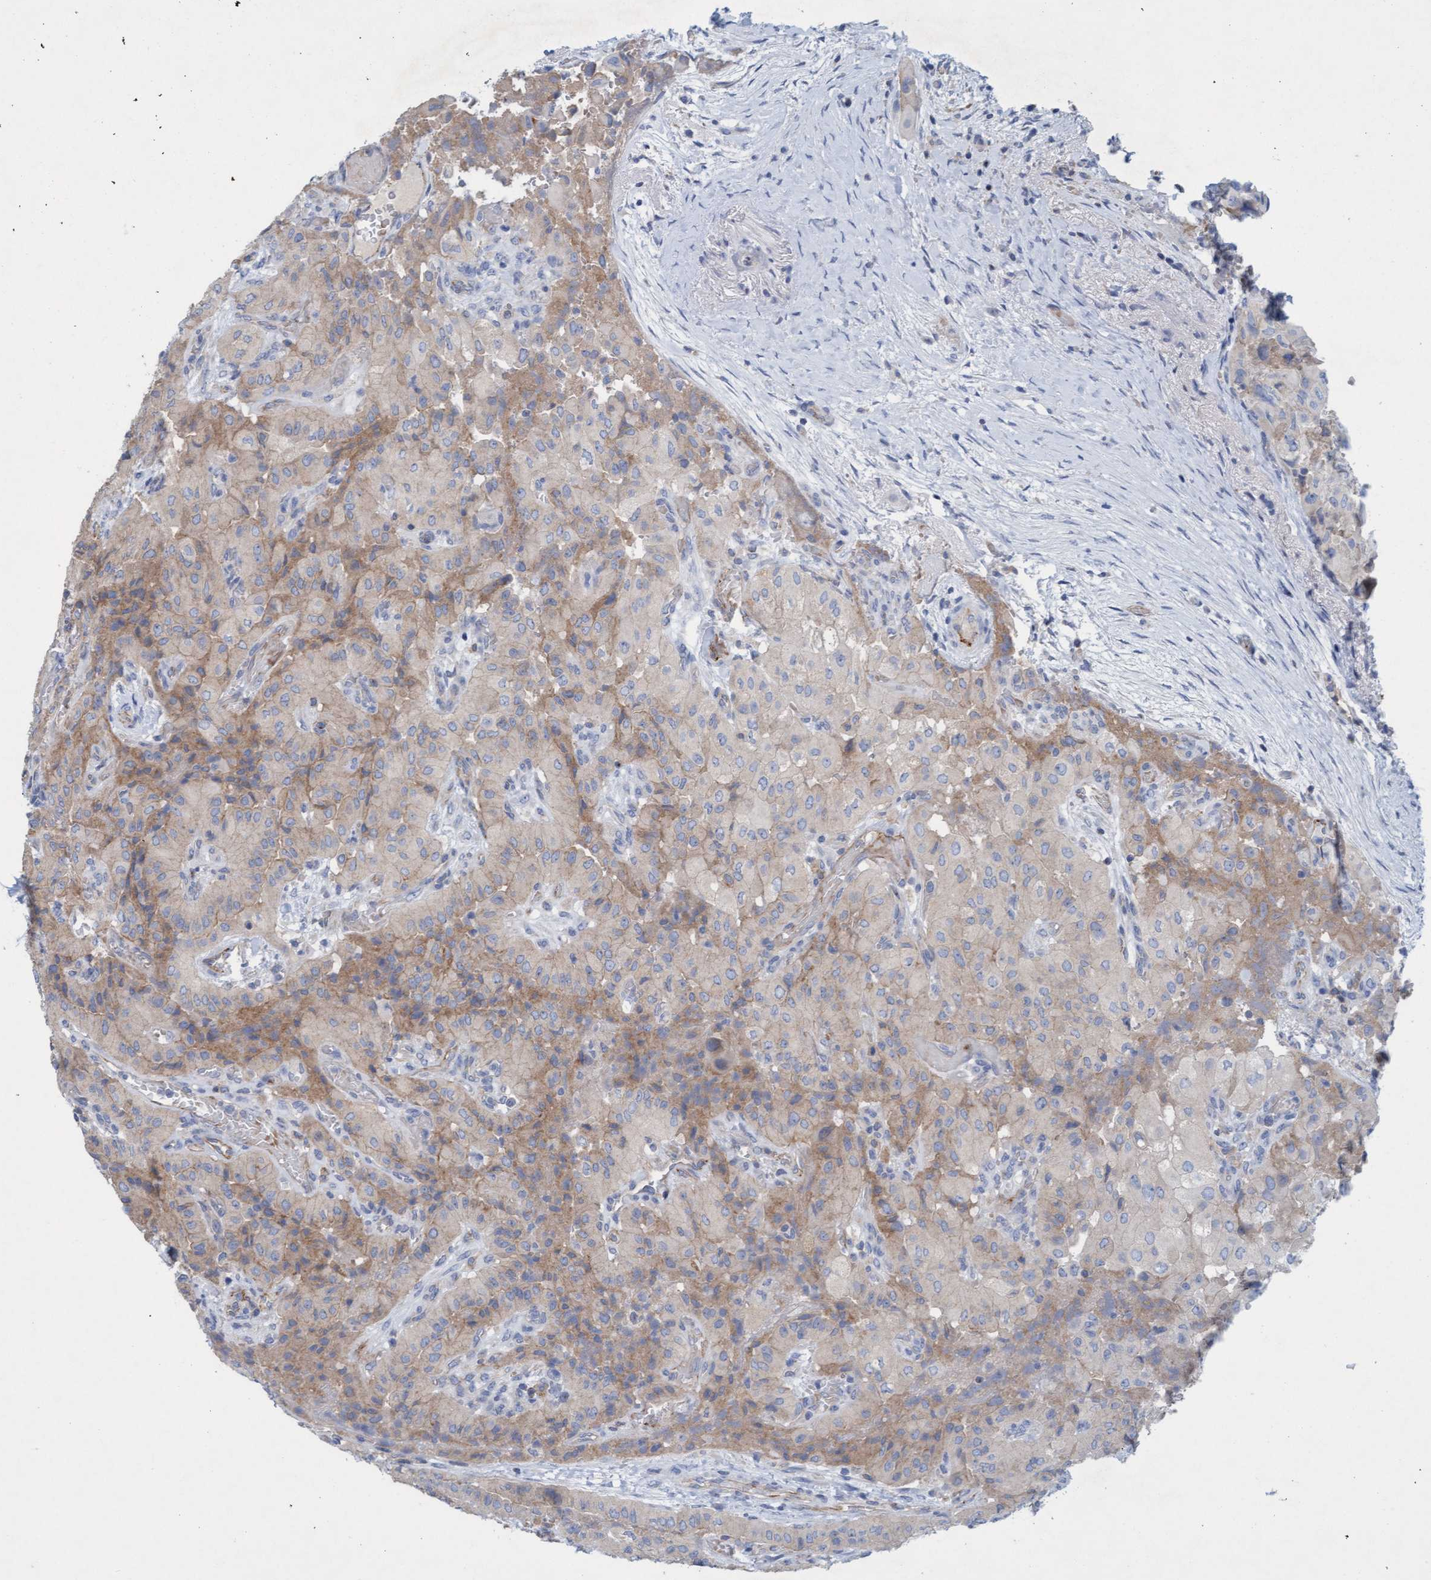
{"staining": {"intensity": "moderate", "quantity": "25%-75%", "location": "cytoplasmic/membranous"}, "tissue": "thyroid cancer", "cell_type": "Tumor cells", "image_type": "cancer", "snomed": [{"axis": "morphology", "description": "Papillary adenocarcinoma, NOS"}, {"axis": "topography", "description": "Thyroid gland"}], "caption": "Protein staining of thyroid cancer tissue displays moderate cytoplasmic/membranous expression in about 25%-75% of tumor cells.", "gene": "SIGIRR", "patient": {"sex": "female", "age": 59}}